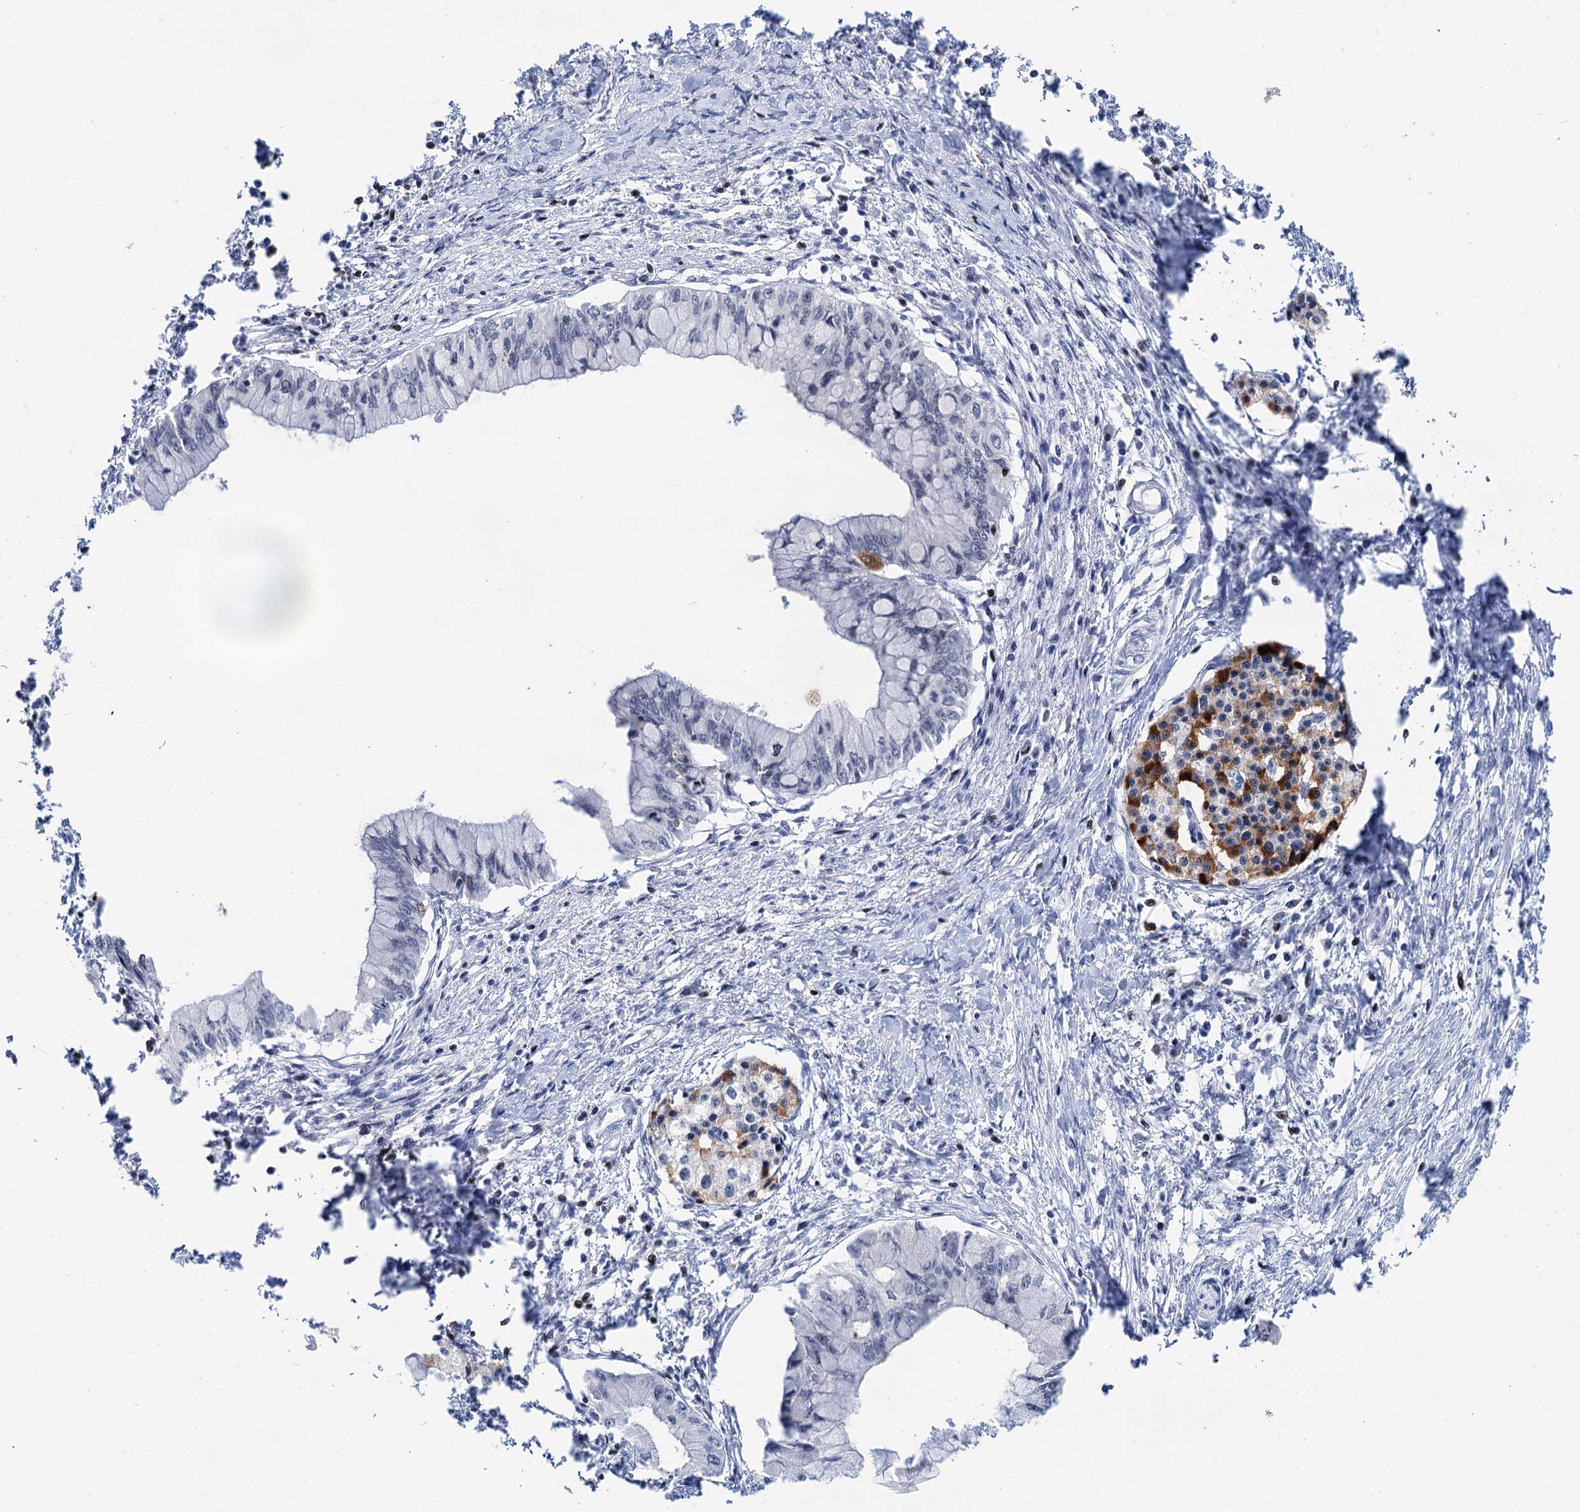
{"staining": {"intensity": "negative", "quantity": "none", "location": "none"}, "tissue": "pancreatic cancer", "cell_type": "Tumor cells", "image_type": "cancer", "snomed": [{"axis": "morphology", "description": "Adenocarcinoma, NOS"}, {"axis": "topography", "description": "Pancreas"}], "caption": "The photomicrograph shows no staining of tumor cells in pancreatic adenocarcinoma.", "gene": "ZCCHC10", "patient": {"sex": "male", "age": 48}}